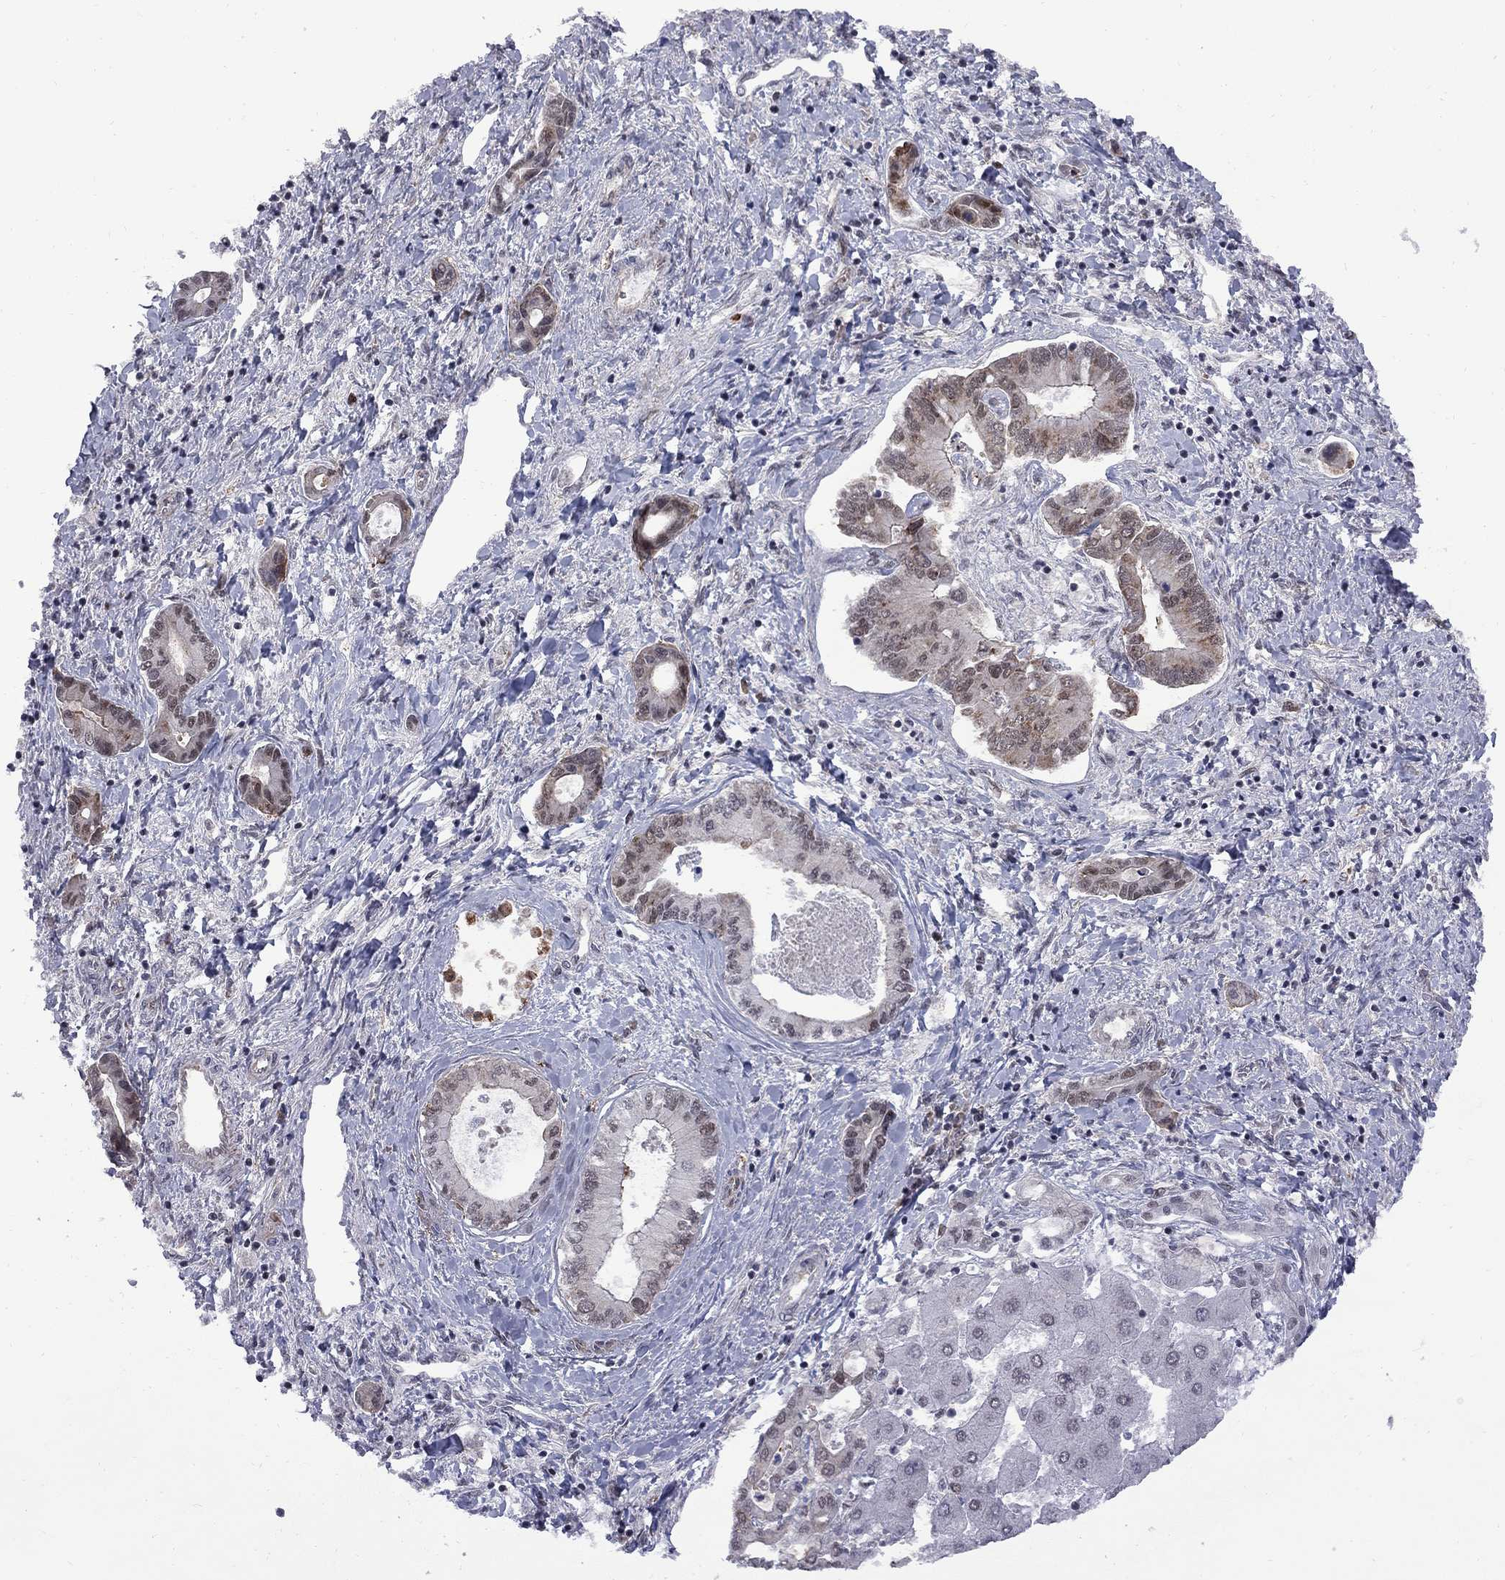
{"staining": {"intensity": "moderate", "quantity": "<25%", "location": "cytoplasmic/membranous"}, "tissue": "liver cancer", "cell_type": "Tumor cells", "image_type": "cancer", "snomed": [{"axis": "morphology", "description": "Cholangiocarcinoma"}, {"axis": "topography", "description": "Liver"}], "caption": "The immunohistochemical stain labels moderate cytoplasmic/membranous expression in tumor cells of liver cancer (cholangiocarcinoma) tissue.", "gene": "BRF1", "patient": {"sex": "male", "age": 66}}